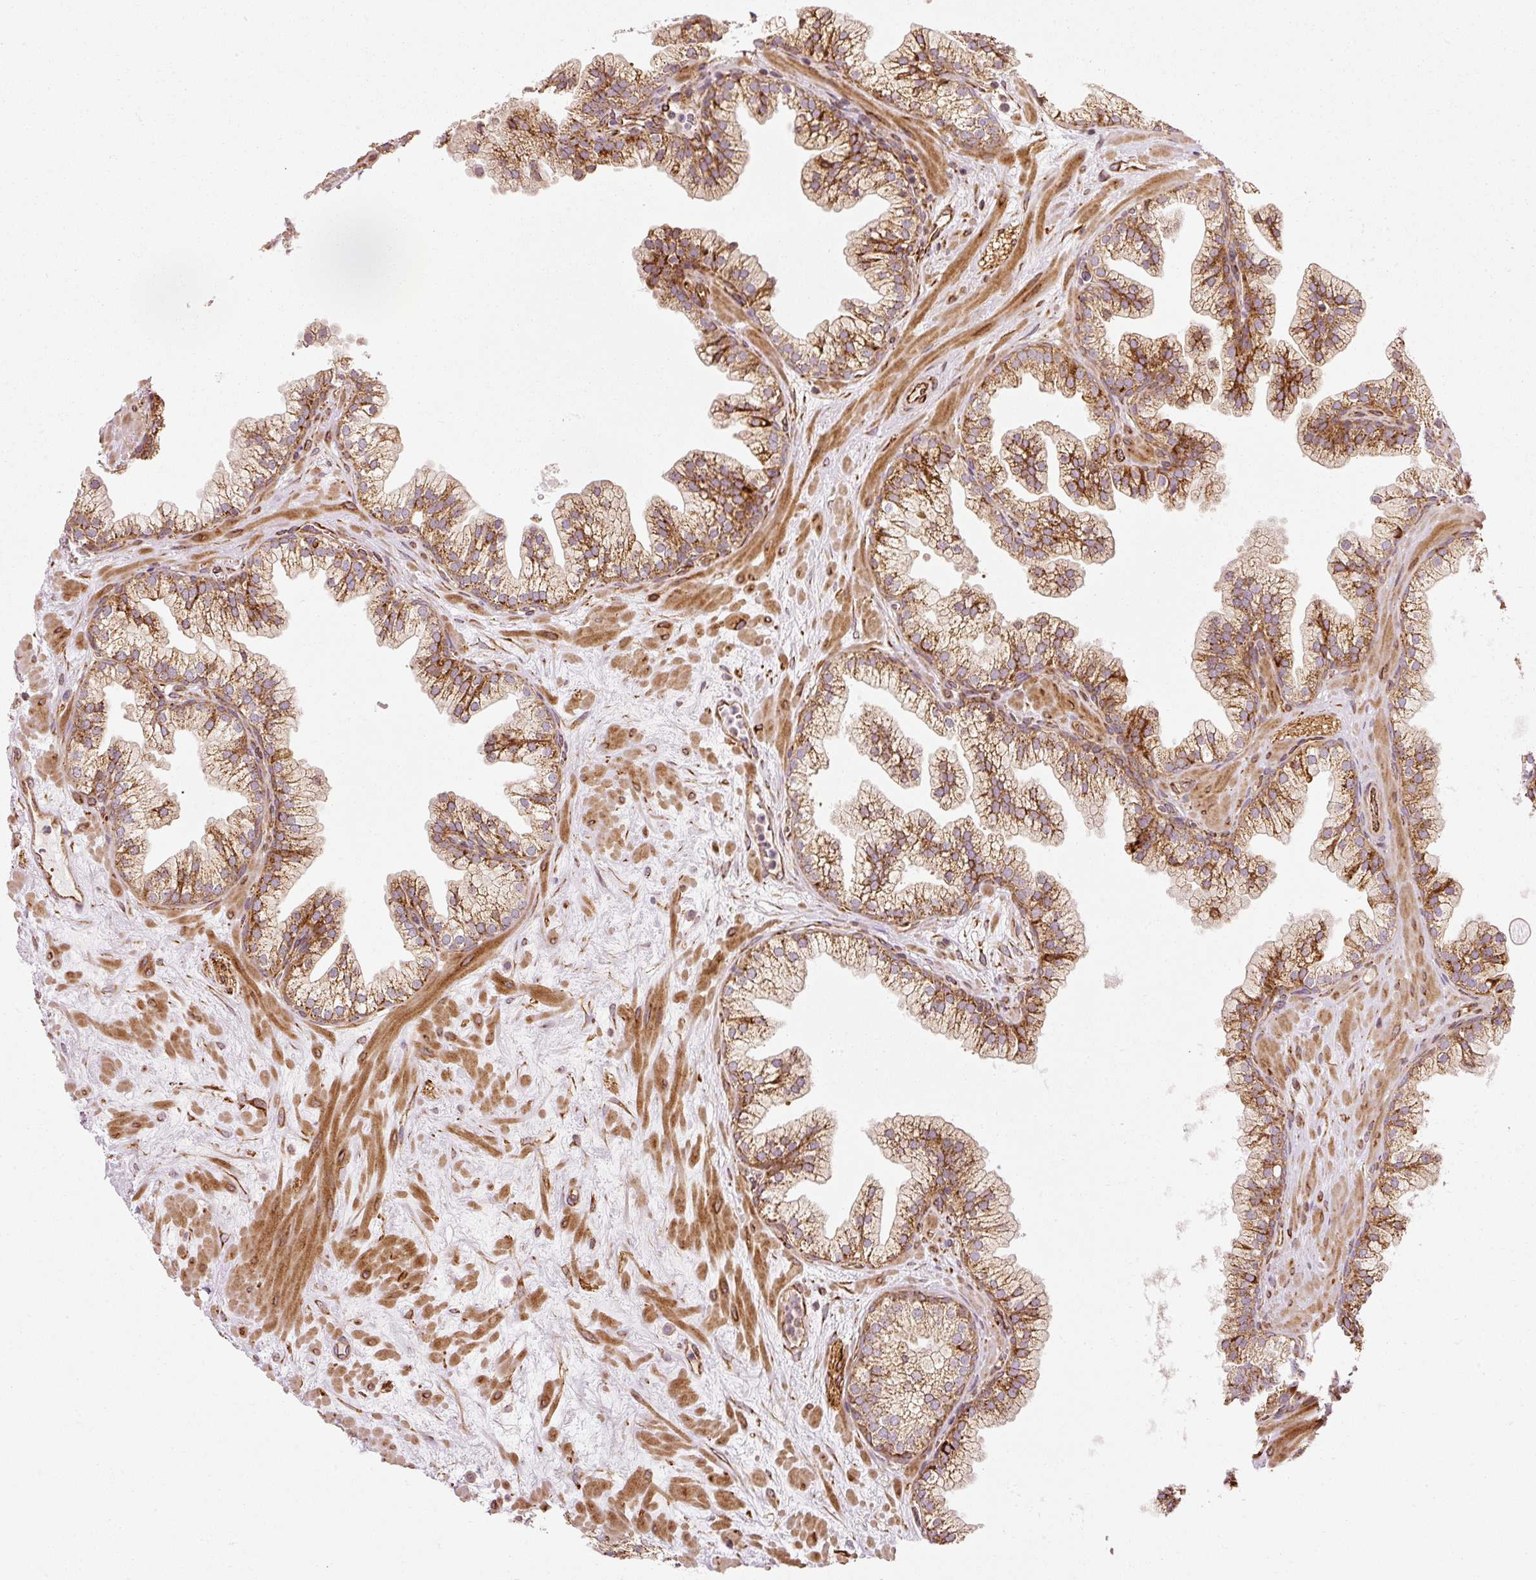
{"staining": {"intensity": "moderate", "quantity": ">75%", "location": "cytoplasmic/membranous"}, "tissue": "prostate", "cell_type": "Glandular cells", "image_type": "normal", "snomed": [{"axis": "morphology", "description": "Normal tissue, NOS"}, {"axis": "topography", "description": "Prostate"}, {"axis": "topography", "description": "Peripheral nerve tissue"}], "caption": "Protein analysis of benign prostate displays moderate cytoplasmic/membranous expression in approximately >75% of glandular cells. The protein of interest is shown in brown color, while the nuclei are stained blue.", "gene": "ISCU", "patient": {"sex": "male", "age": 61}}